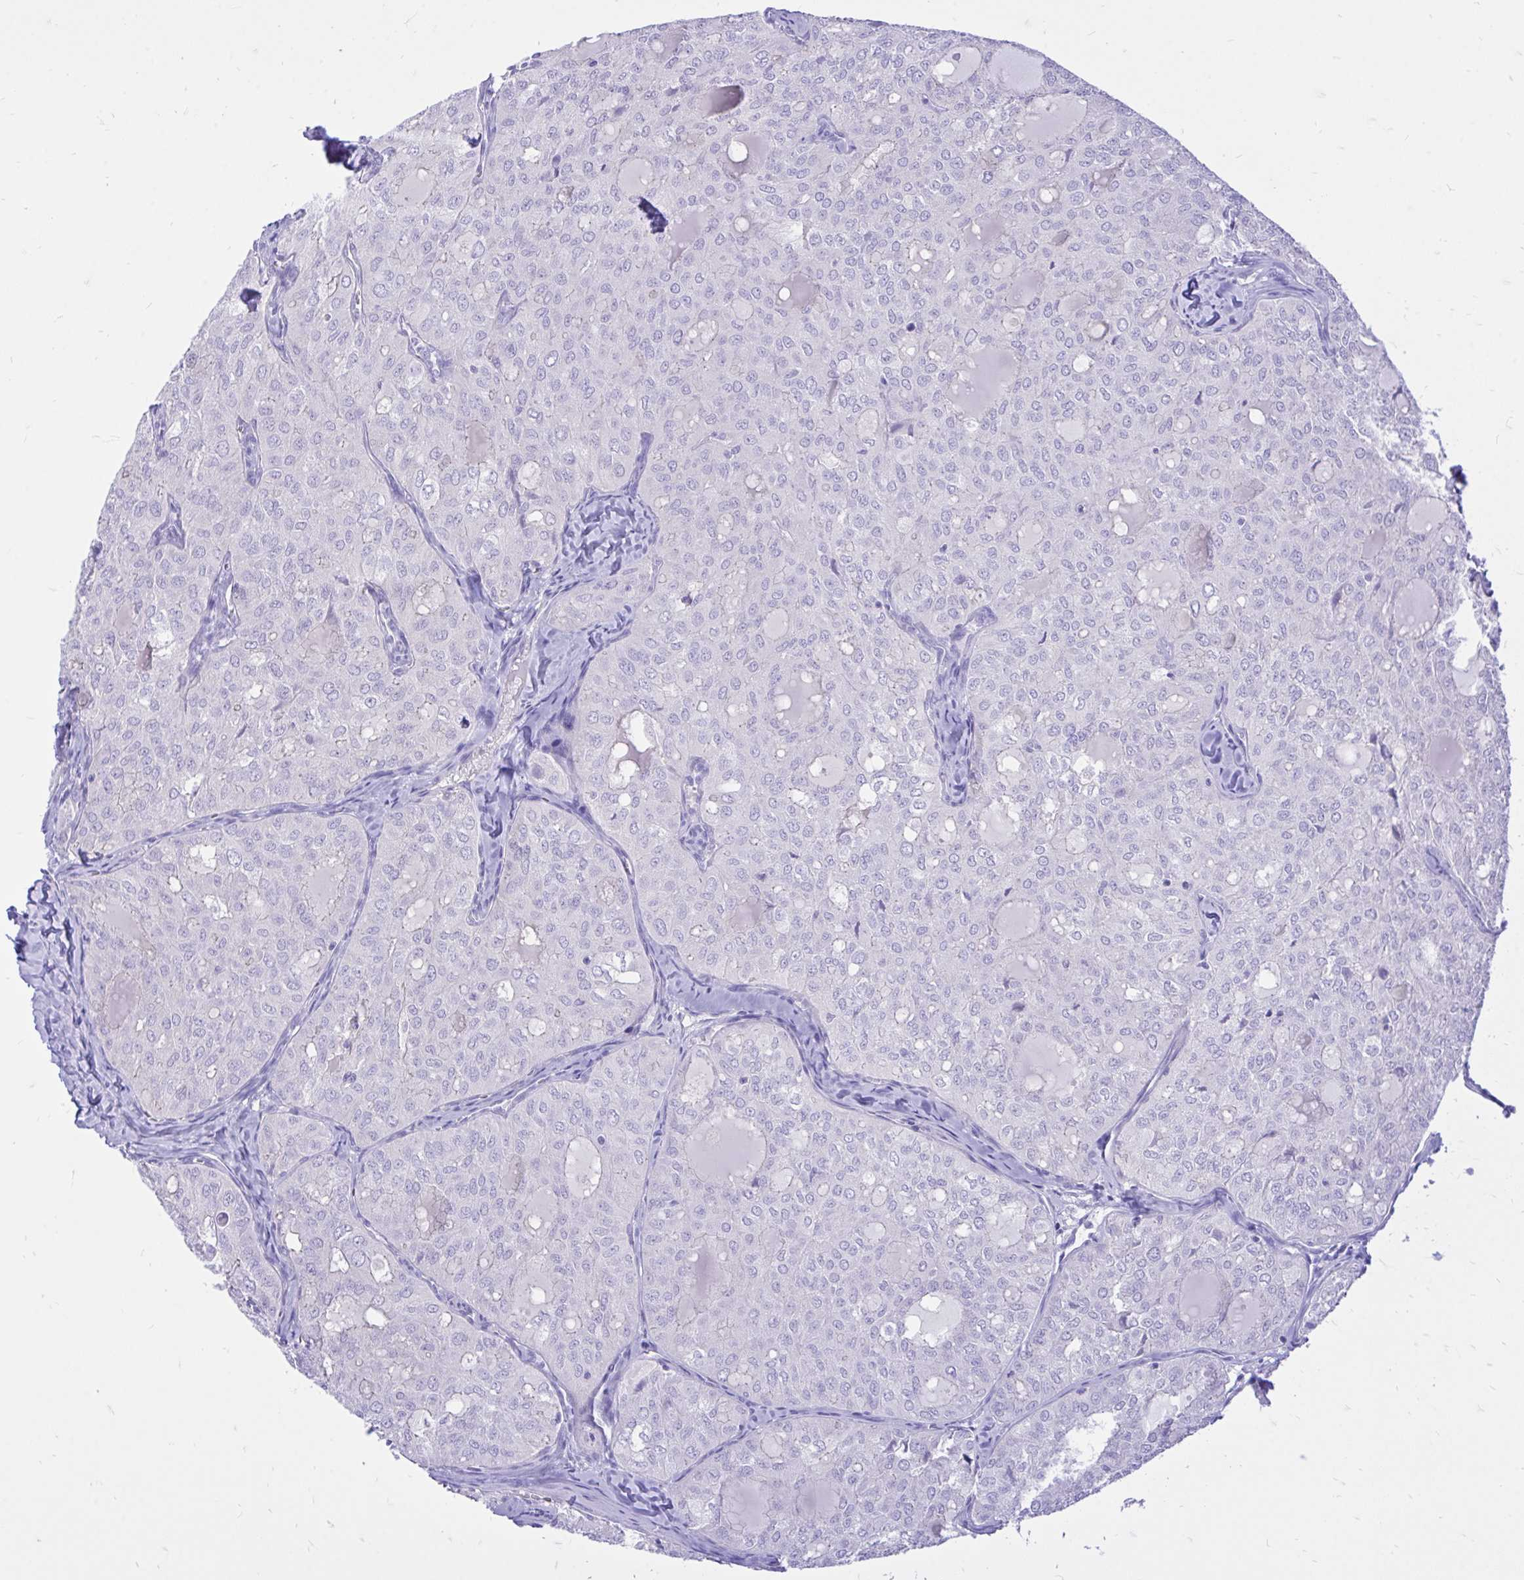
{"staining": {"intensity": "negative", "quantity": "none", "location": "none"}, "tissue": "thyroid cancer", "cell_type": "Tumor cells", "image_type": "cancer", "snomed": [{"axis": "morphology", "description": "Follicular adenoma carcinoma, NOS"}, {"axis": "topography", "description": "Thyroid gland"}], "caption": "The image displays no staining of tumor cells in thyroid follicular adenoma carcinoma.", "gene": "MON1A", "patient": {"sex": "male", "age": 75}}